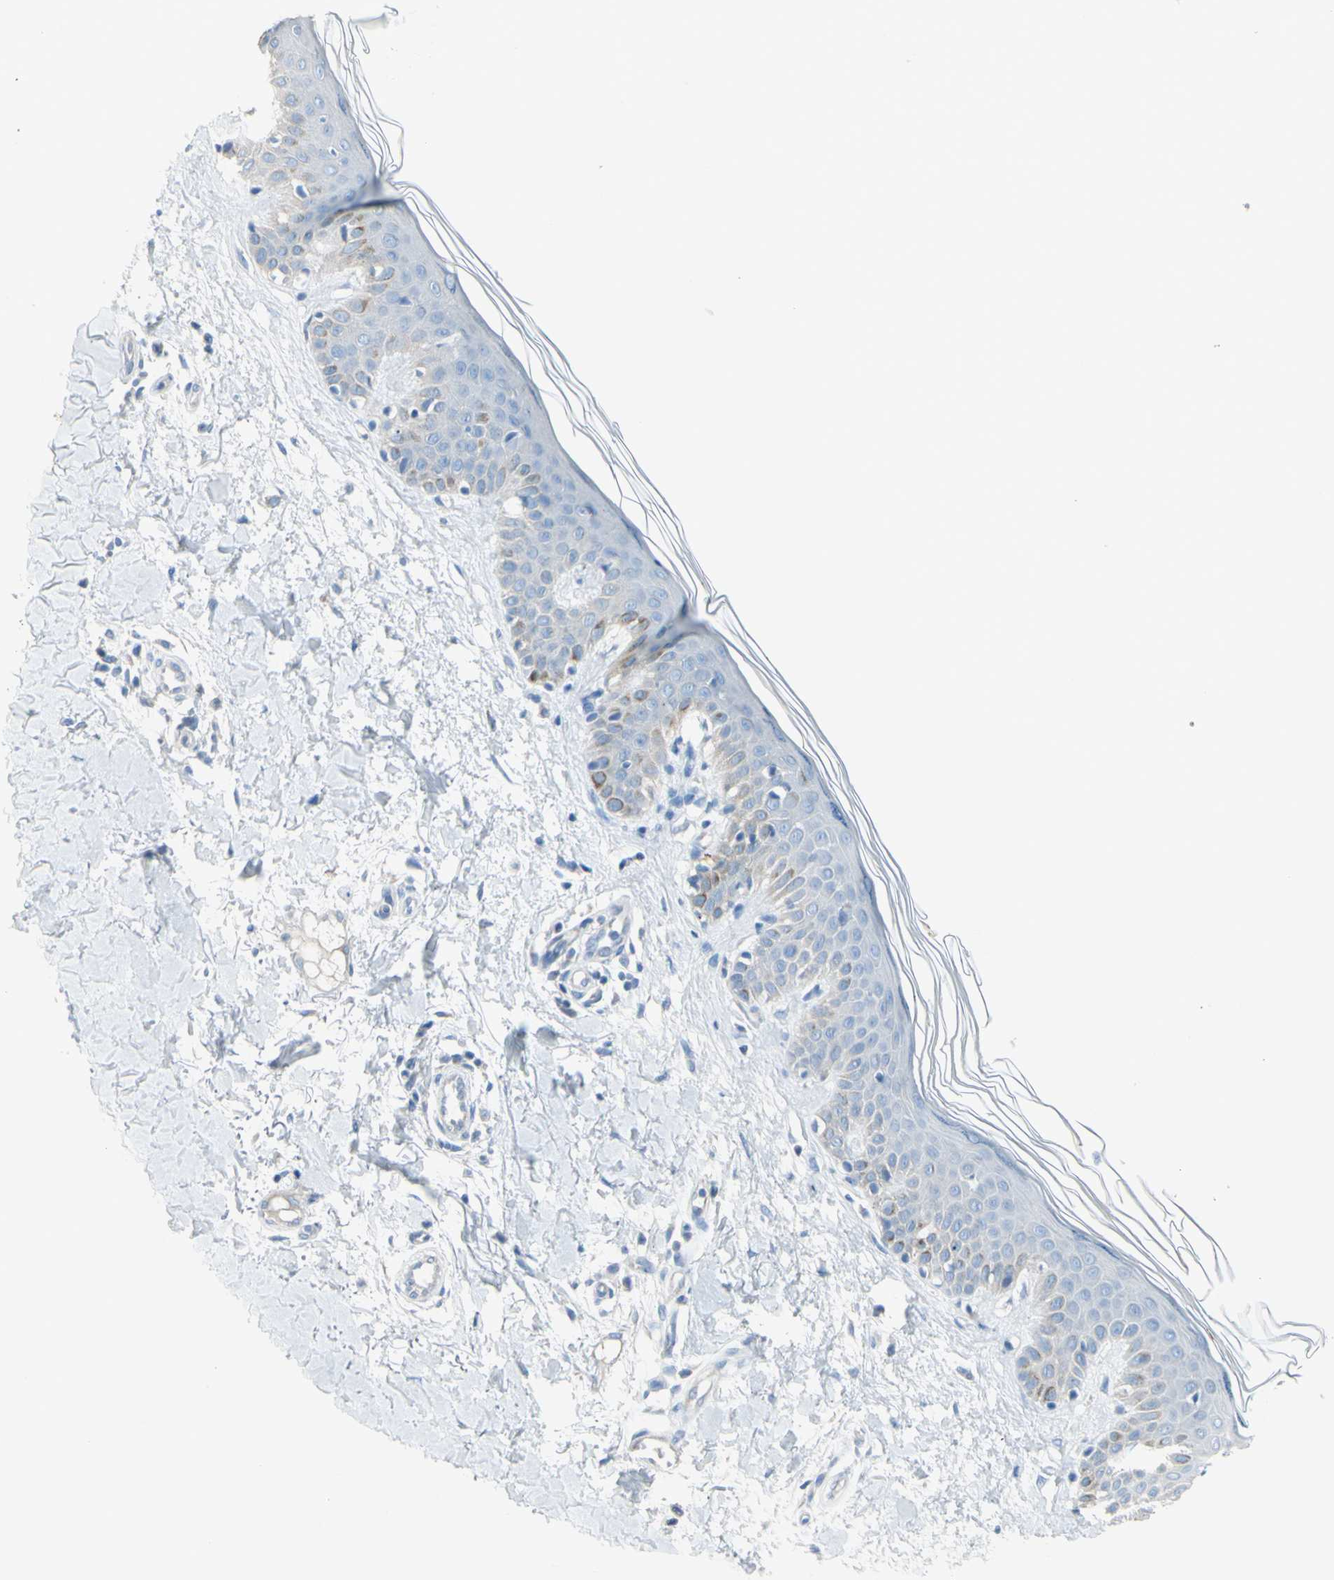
{"staining": {"intensity": "negative", "quantity": "none", "location": "none"}, "tissue": "skin", "cell_type": "Fibroblasts", "image_type": "normal", "snomed": [{"axis": "morphology", "description": "Normal tissue, NOS"}, {"axis": "topography", "description": "Skin"}], "caption": "A high-resolution histopathology image shows IHC staining of benign skin, which shows no significant positivity in fibroblasts. The staining is performed using DAB (3,3'-diaminobenzidine) brown chromogen with nuclei counter-stained in using hematoxylin.", "gene": "TFPI2", "patient": {"sex": "male", "age": 67}}